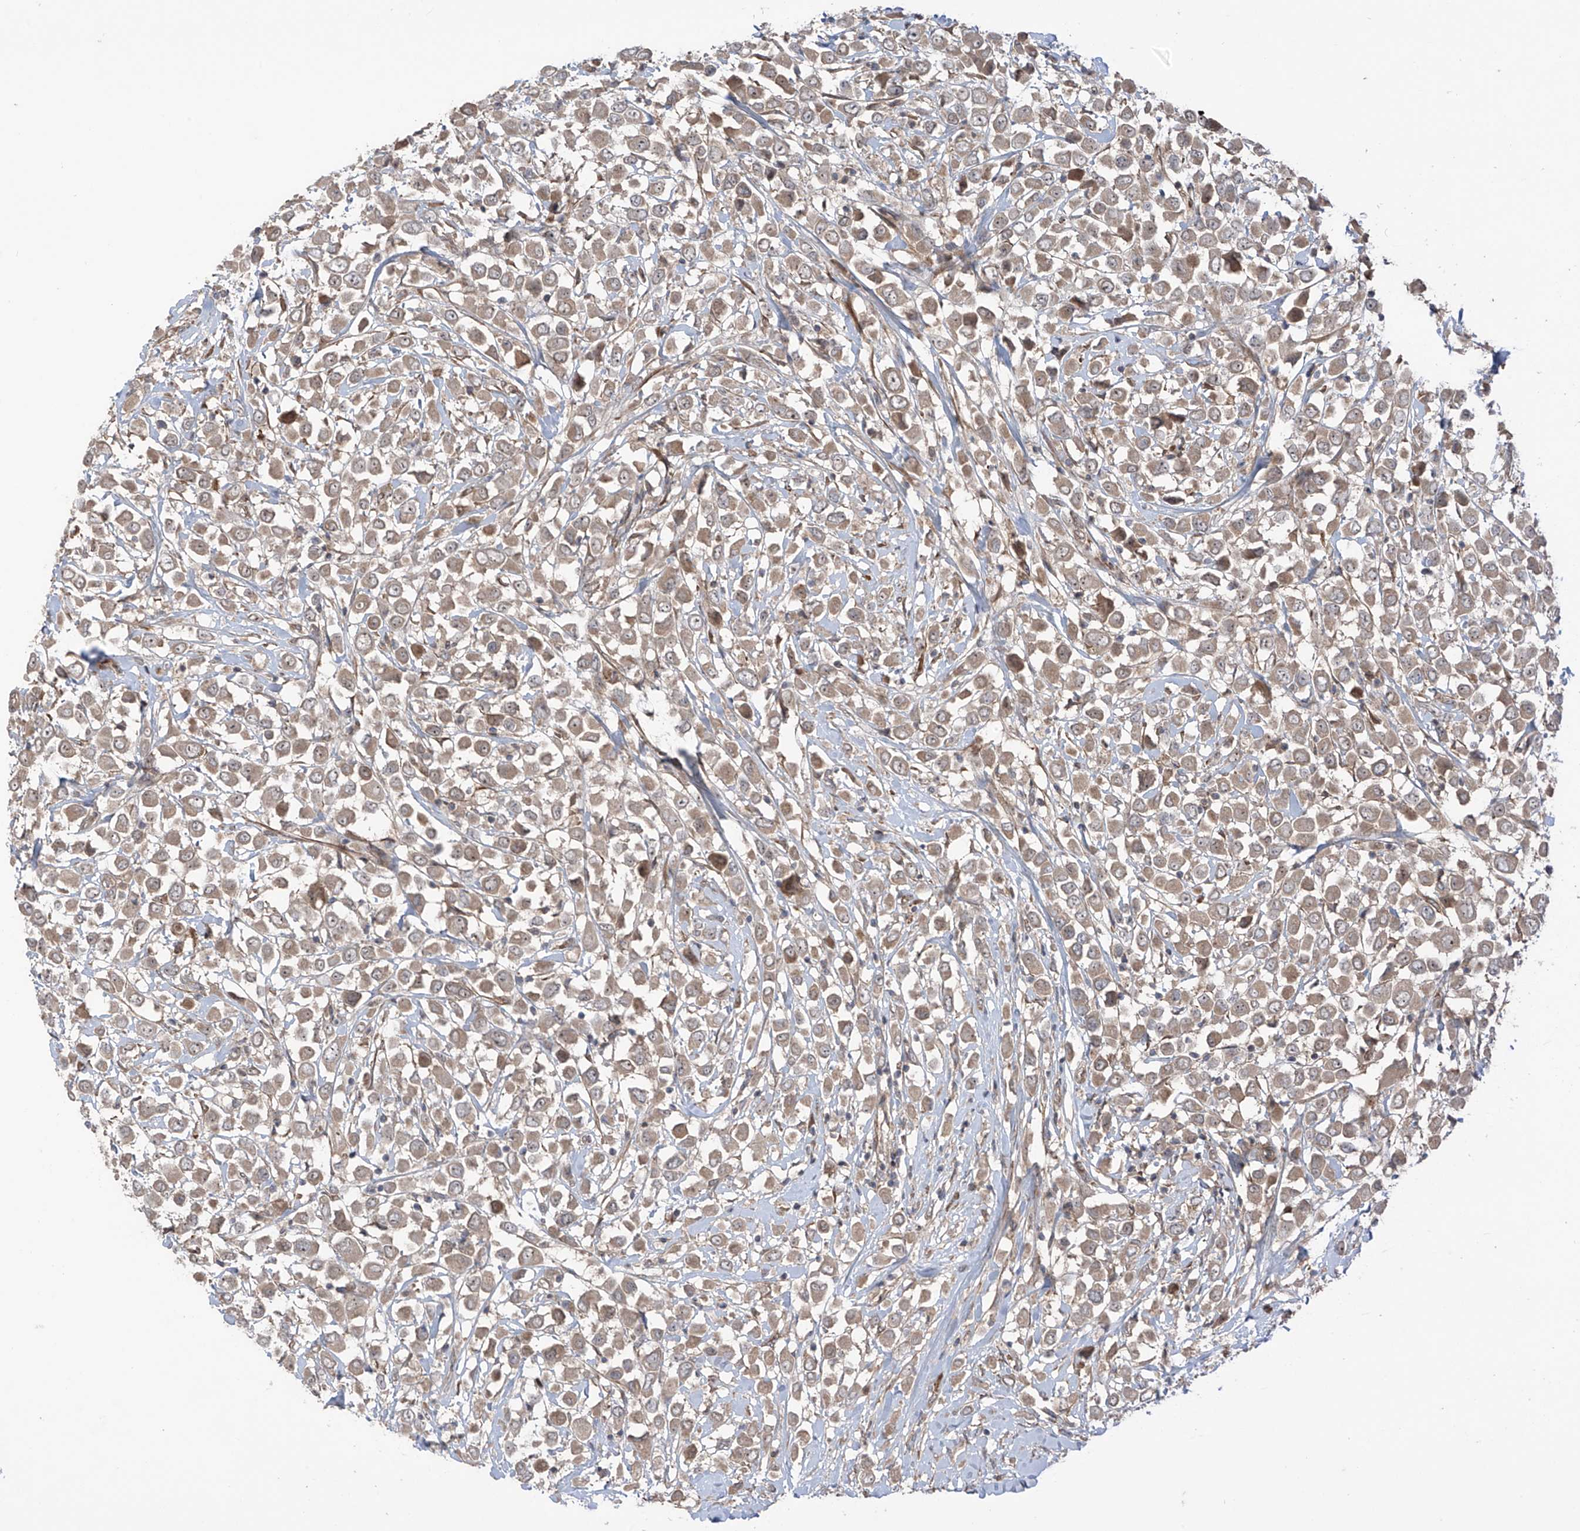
{"staining": {"intensity": "weak", "quantity": ">75%", "location": "cytoplasmic/membranous"}, "tissue": "breast cancer", "cell_type": "Tumor cells", "image_type": "cancer", "snomed": [{"axis": "morphology", "description": "Duct carcinoma"}, {"axis": "topography", "description": "Breast"}], "caption": "Immunohistochemical staining of human breast intraductal carcinoma shows weak cytoplasmic/membranous protein staining in approximately >75% of tumor cells.", "gene": "LRRC74A", "patient": {"sex": "female", "age": 61}}